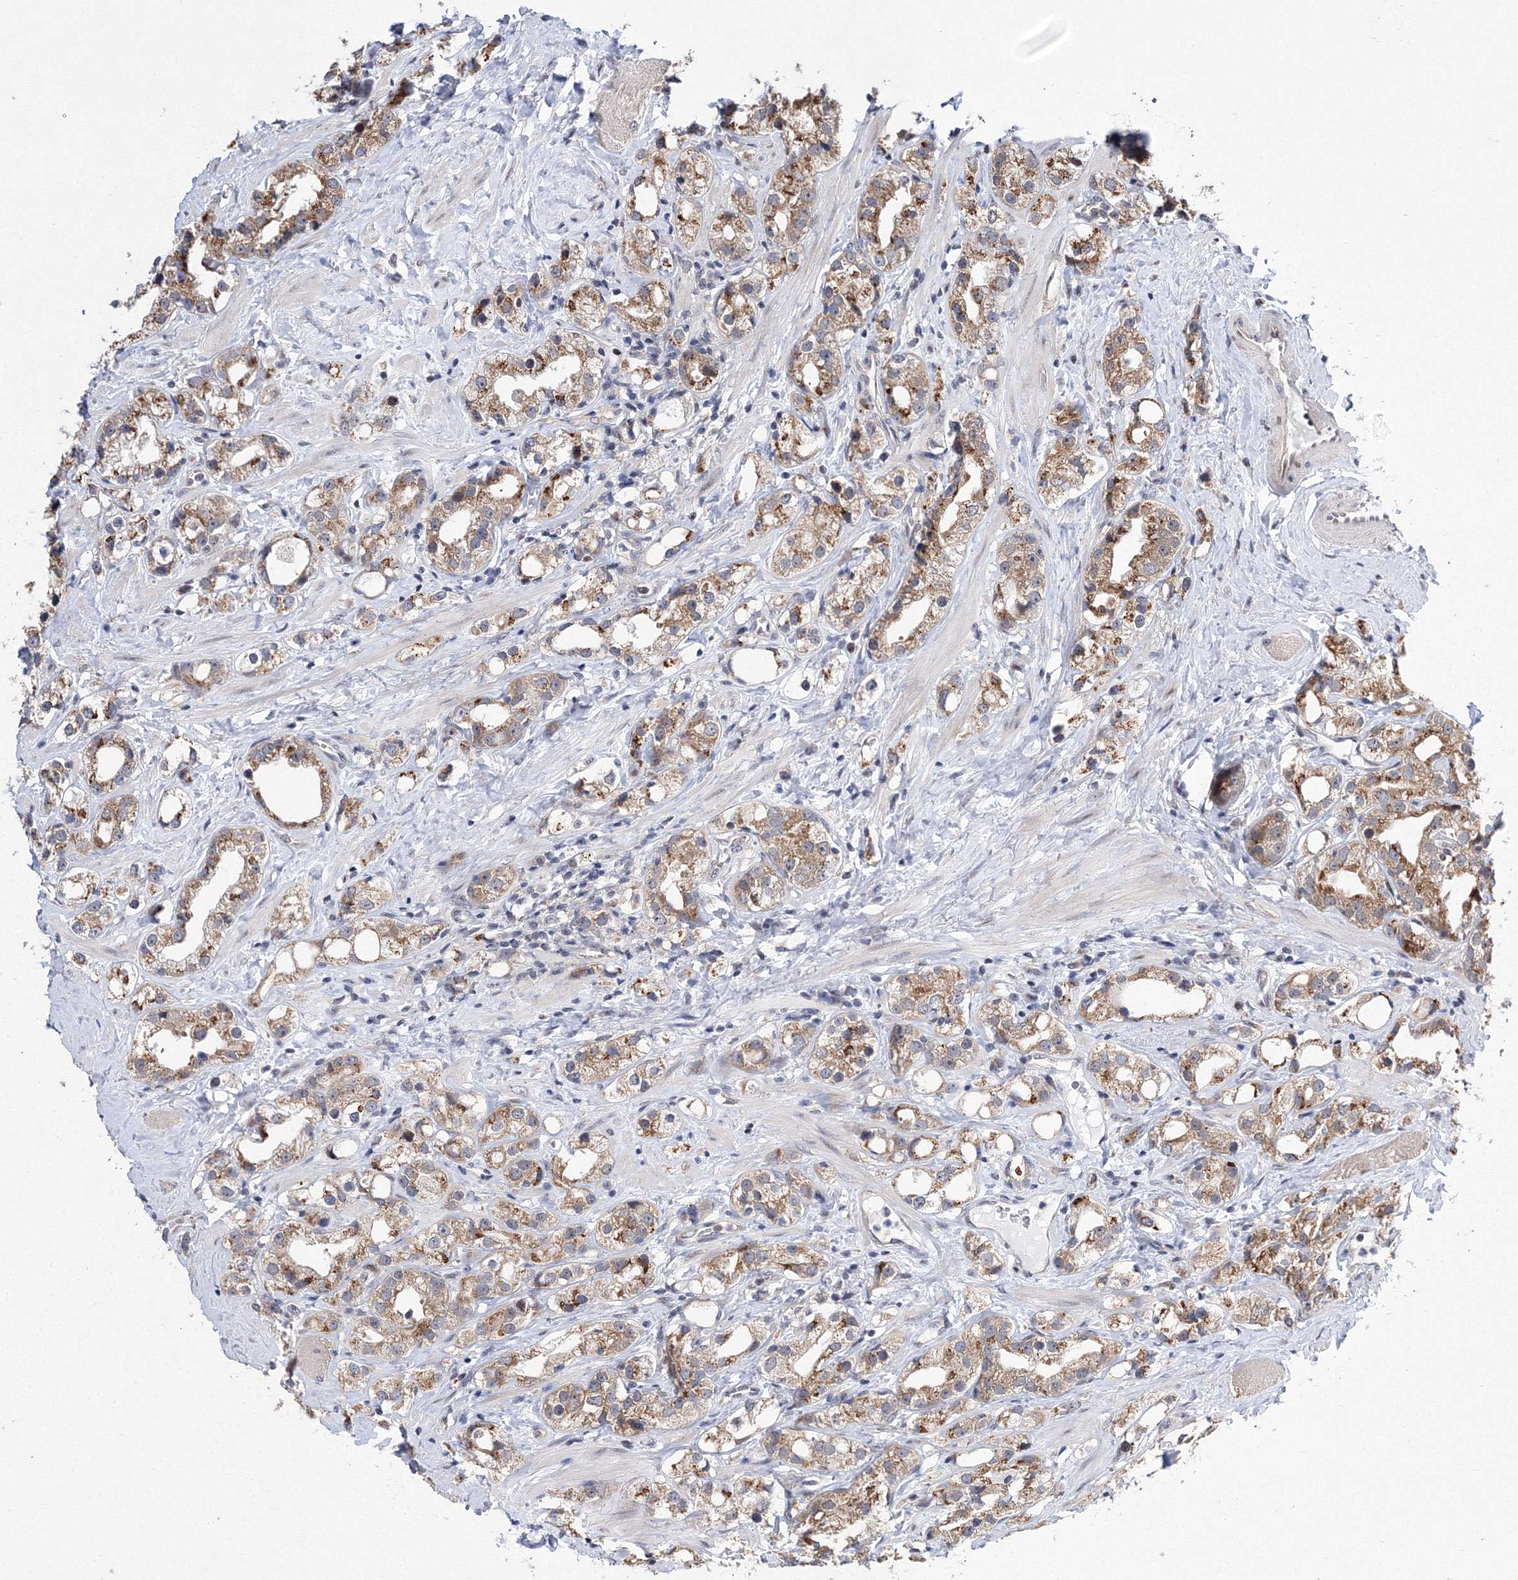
{"staining": {"intensity": "moderate", "quantity": ">75%", "location": "cytoplasmic/membranous"}, "tissue": "prostate cancer", "cell_type": "Tumor cells", "image_type": "cancer", "snomed": [{"axis": "morphology", "description": "Adenocarcinoma, NOS"}, {"axis": "topography", "description": "Prostate"}], "caption": "Tumor cells reveal medium levels of moderate cytoplasmic/membranous staining in about >75% of cells in adenocarcinoma (prostate).", "gene": "GPN1", "patient": {"sex": "male", "age": 79}}